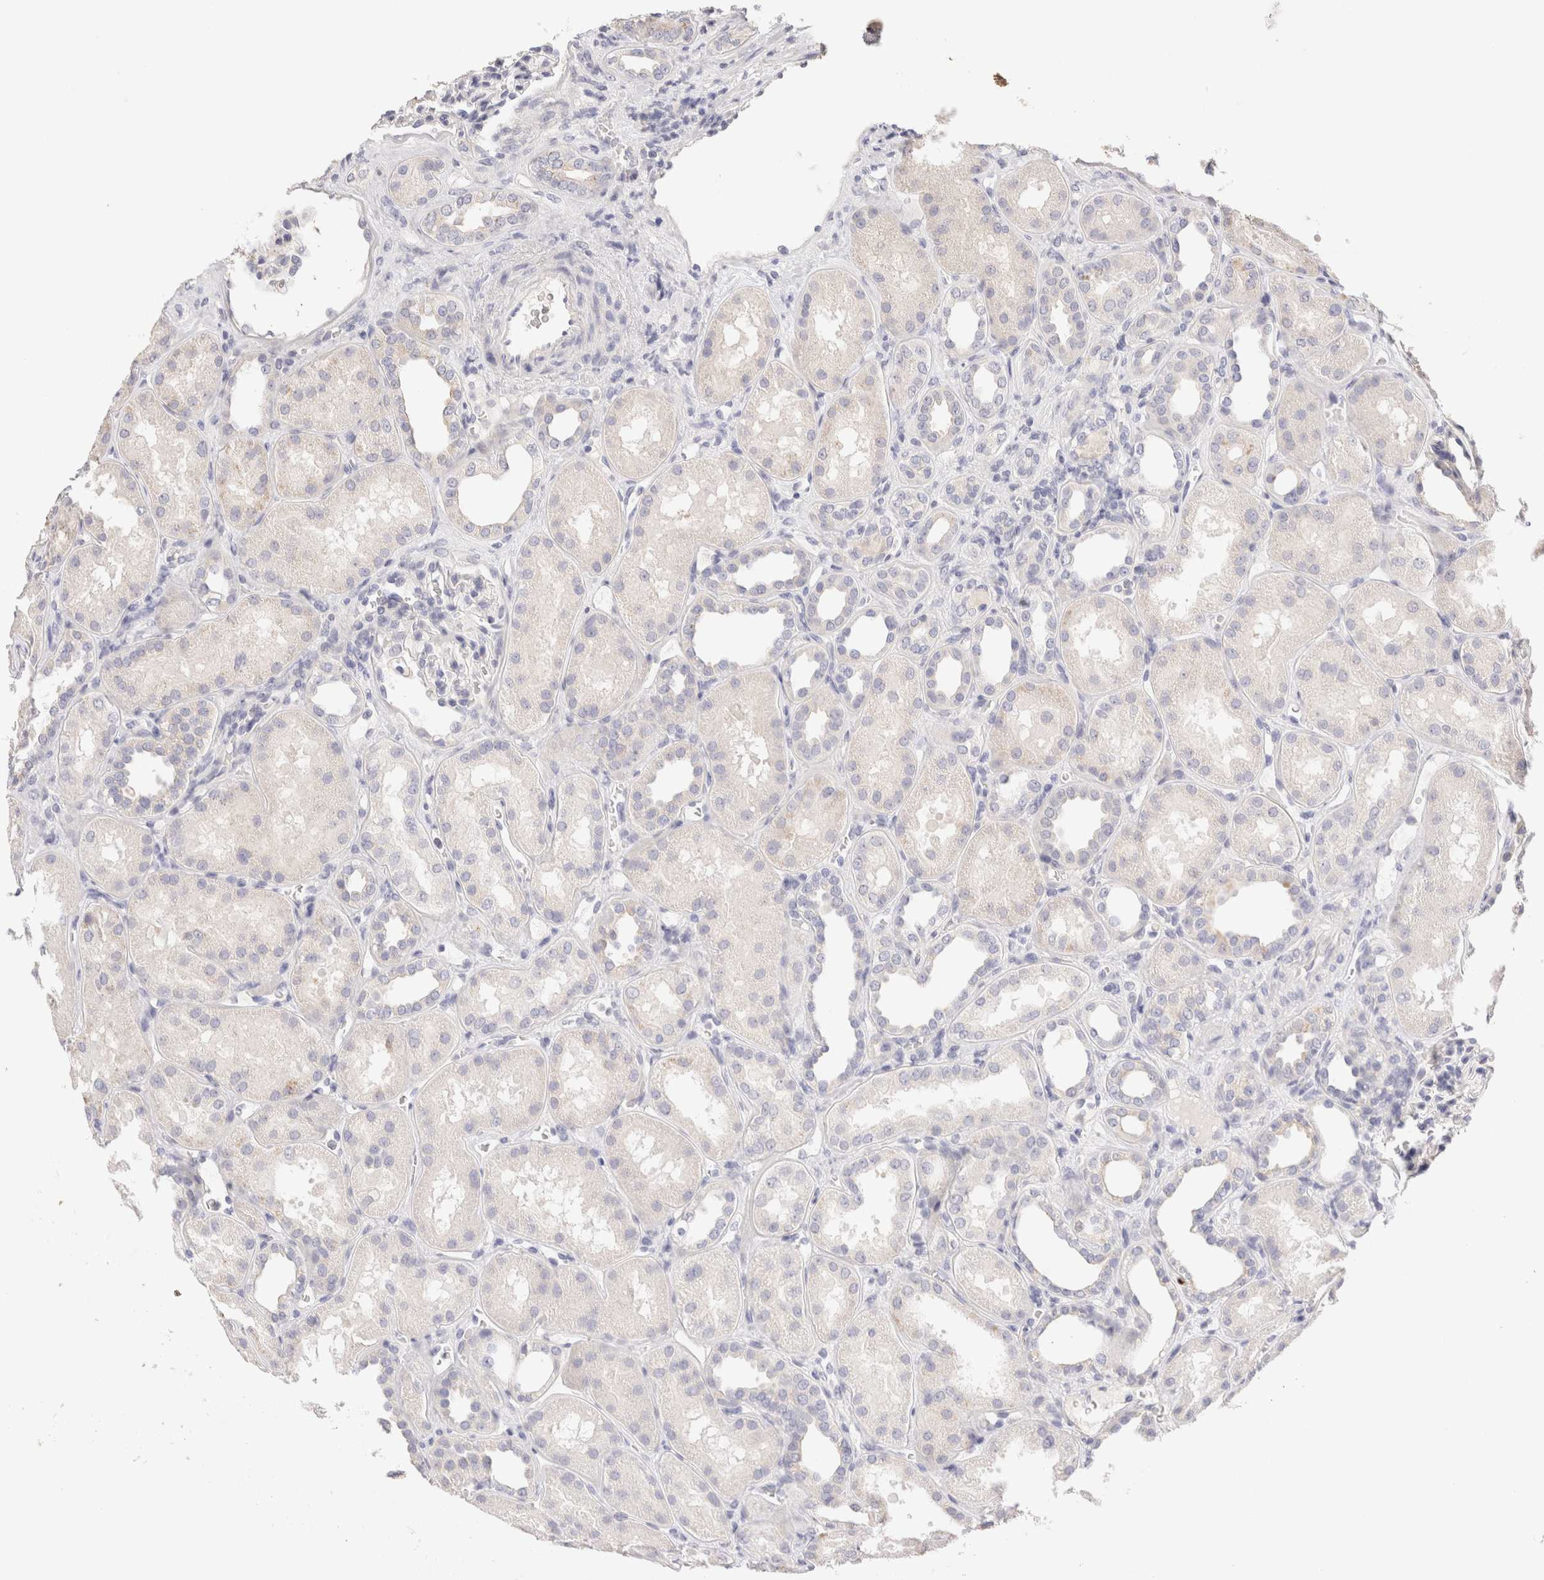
{"staining": {"intensity": "negative", "quantity": "none", "location": "none"}, "tissue": "renal cancer", "cell_type": "Tumor cells", "image_type": "cancer", "snomed": [{"axis": "morphology", "description": "Adenocarcinoma, NOS"}, {"axis": "topography", "description": "Kidney"}], "caption": "Photomicrograph shows no significant protein expression in tumor cells of renal cancer.", "gene": "SCGB2A2", "patient": {"sex": "male", "age": 61}}